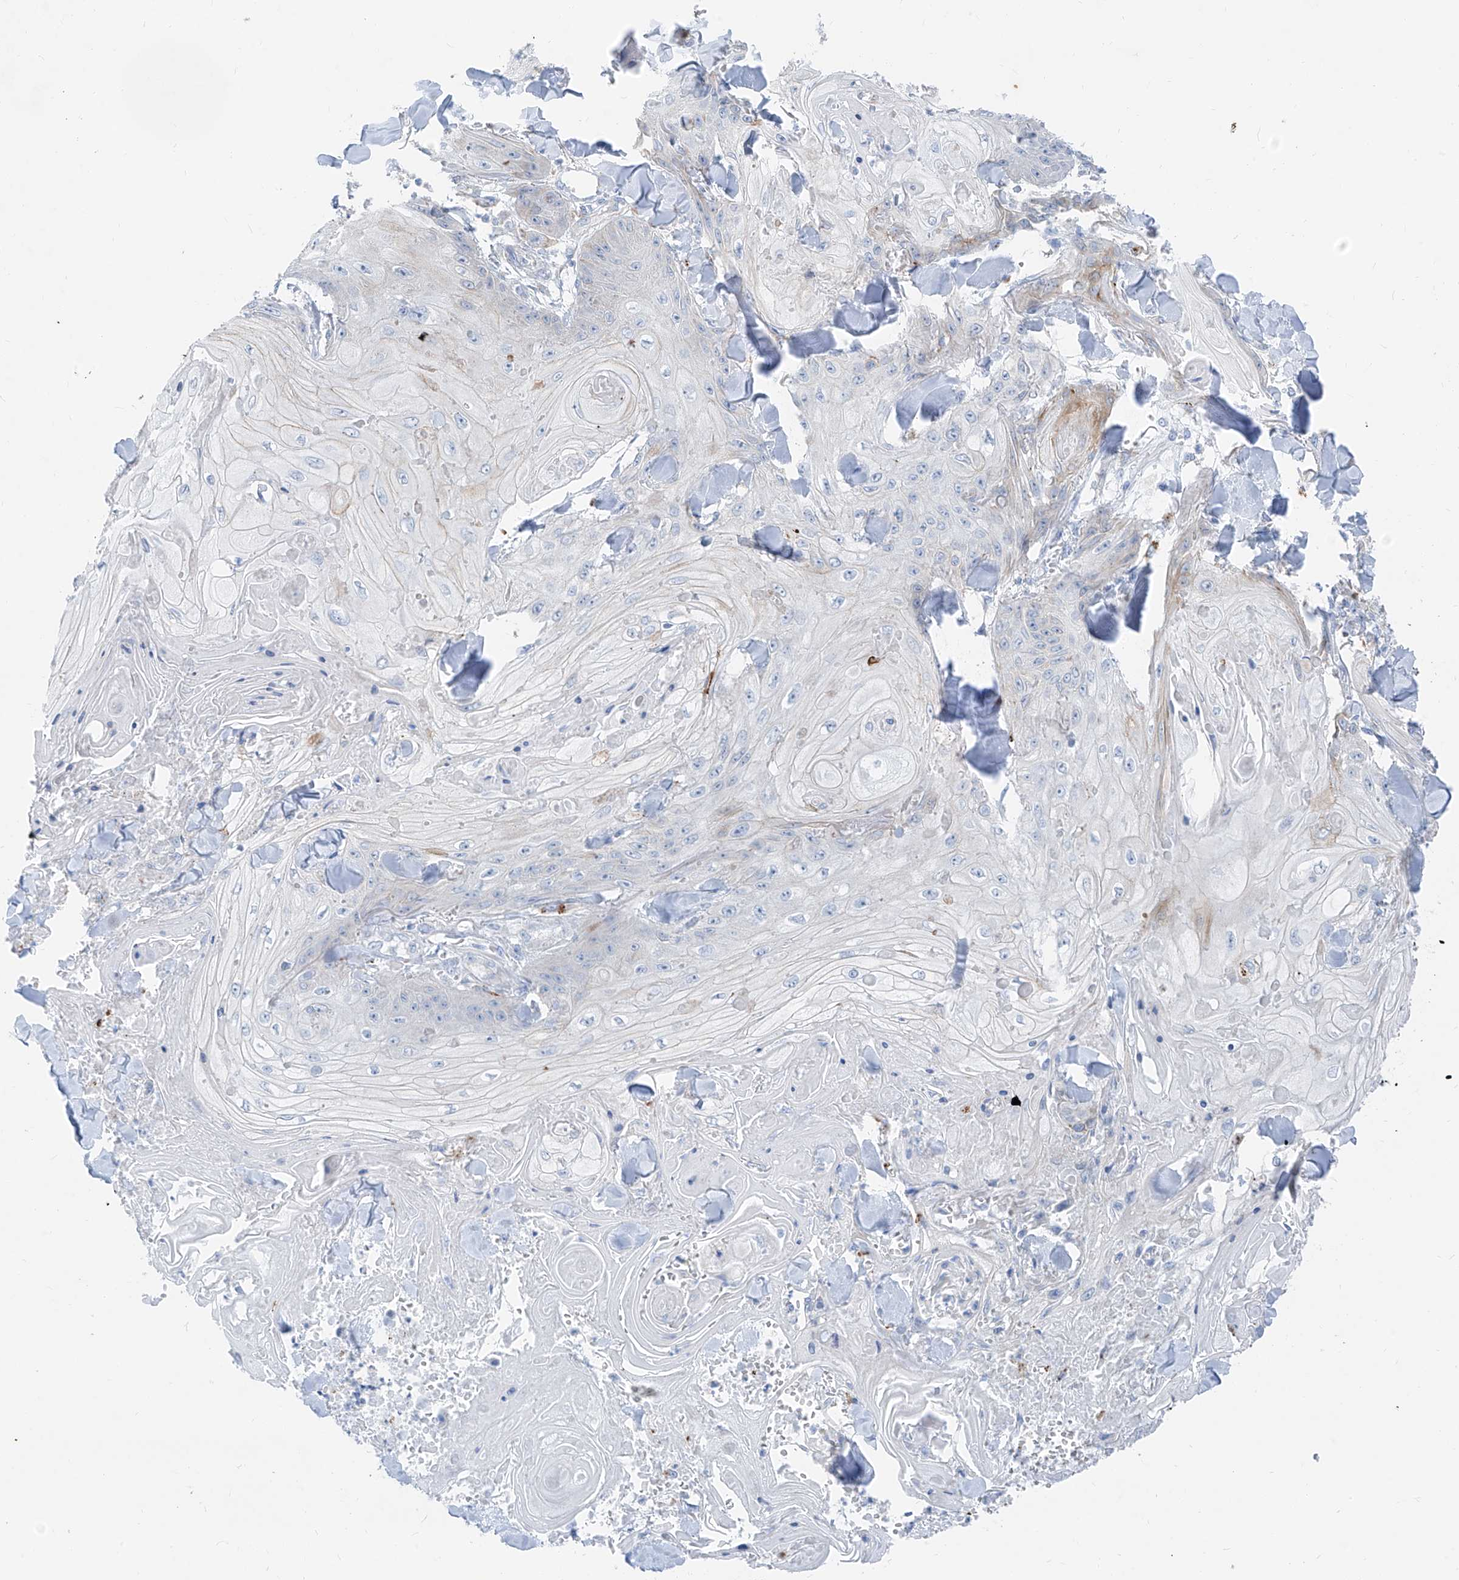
{"staining": {"intensity": "negative", "quantity": "none", "location": "none"}, "tissue": "skin cancer", "cell_type": "Tumor cells", "image_type": "cancer", "snomed": [{"axis": "morphology", "description": "Squamous cell carcinoma, NOS"}, {"axis": "topography", "description": "Skin"}], "caption": "This is a micrograph of IHC staining of skin cancer, which shows no staining in tumor cells. The staining is performed using DAB (3,3'-diaminobenzidine) brown chromogen with nuclei counter-stained in using hematoxylin.", "gene": "GPR137C", "patient": {"sex": "male", "age": 74}}